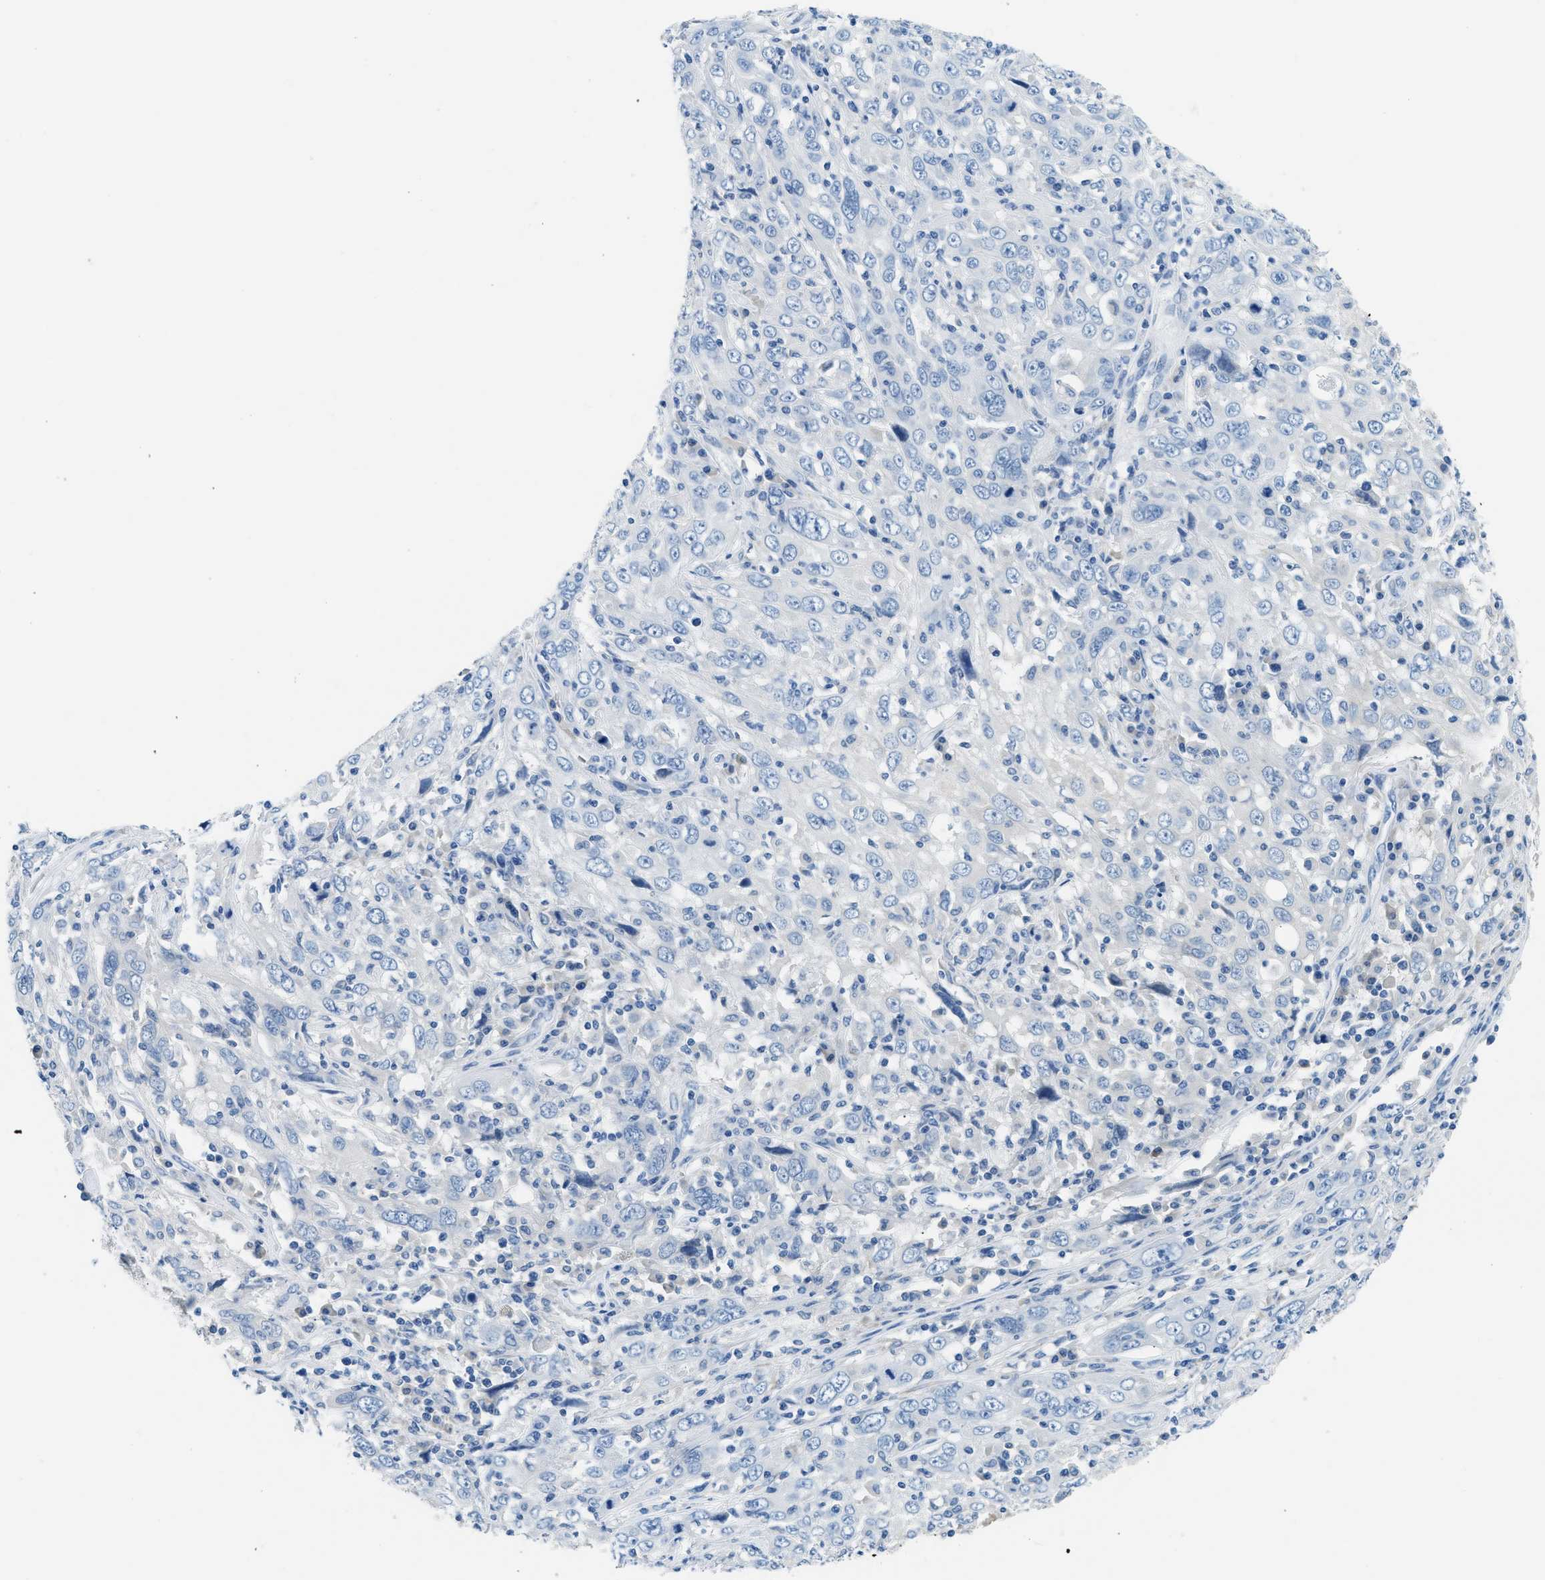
{"staining": {"intensity": "negative", "quantity": "none", "location": "none"}, "tissue": "cervical cancer", "cell_type": "Tumor cells", "image_type": "cancer", "snomed": [{"axis": "morphology", "description": "Squamous cell carcinoma, NOS"}, {"axis": "topography", "description": "Cervix"}], "caption": "This is an IHC image of human squamous cell carcinoma (cervical). There is no expression in tumor cells.", "gene": "CLDN18", "patient": {"sex": "female", "age": 46}}